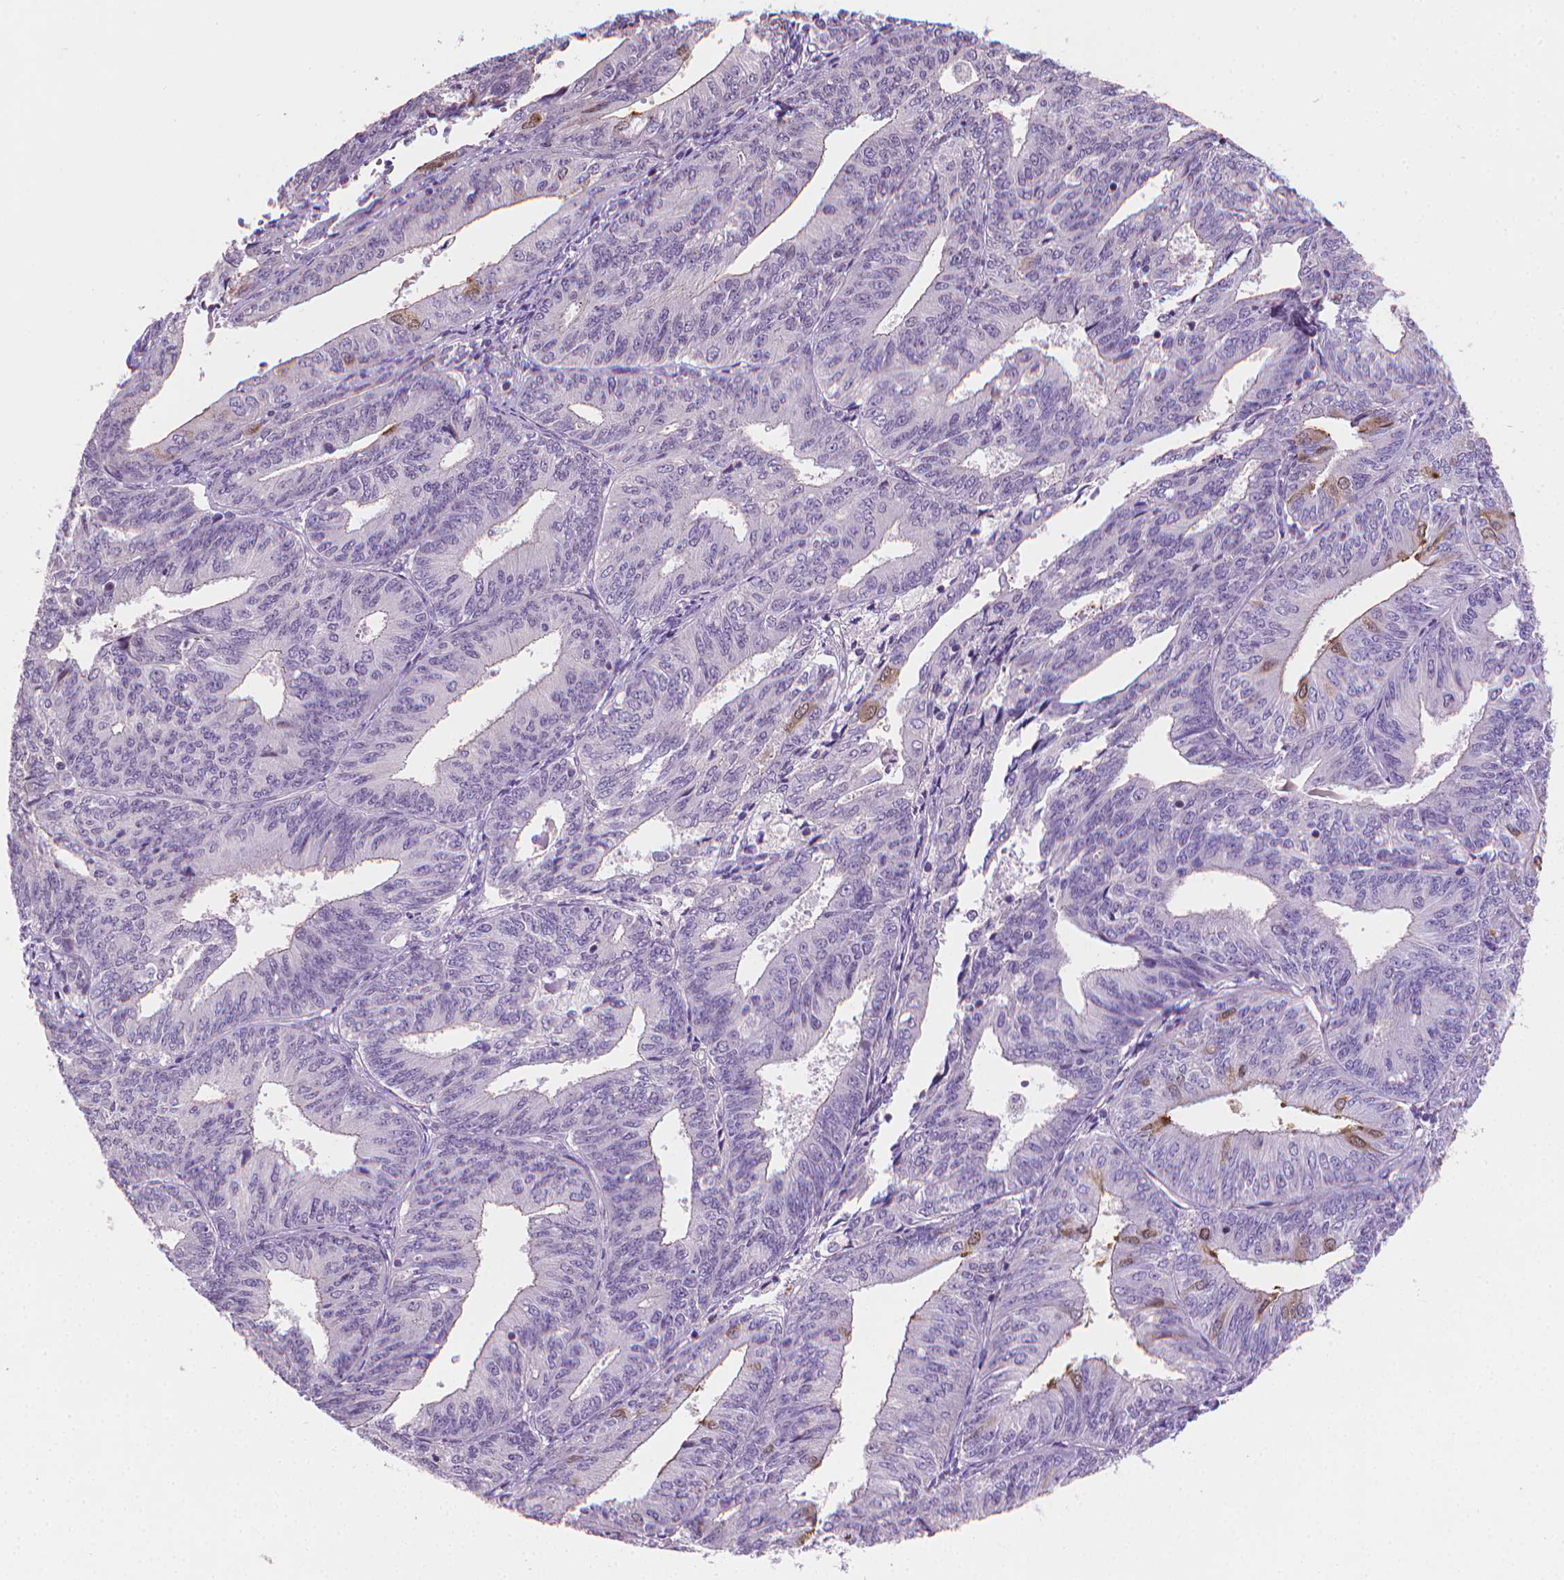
{"staining": {"intensity": "moderate", "quantity": "<25%", "location": "cytoplasmic/membranous,nuclear"}, "tissue": "endometrial cancer", "cell_type": "Tumor cells", "image_type": "cancer", "snomed": [{"axis": "morphology", "description": "Adenocarcinoma, NOS"}, {"axis": "topography", "description": "Endometrium"}], "caption": "Human endometrial cancer stained for a protein (brown) displays moderate cytoplasmic/membranous and nuclear positive positivity in about <25% of tumor cells.", "gene": "CLXN", "patient": {"sex": "female", "age": 58}}